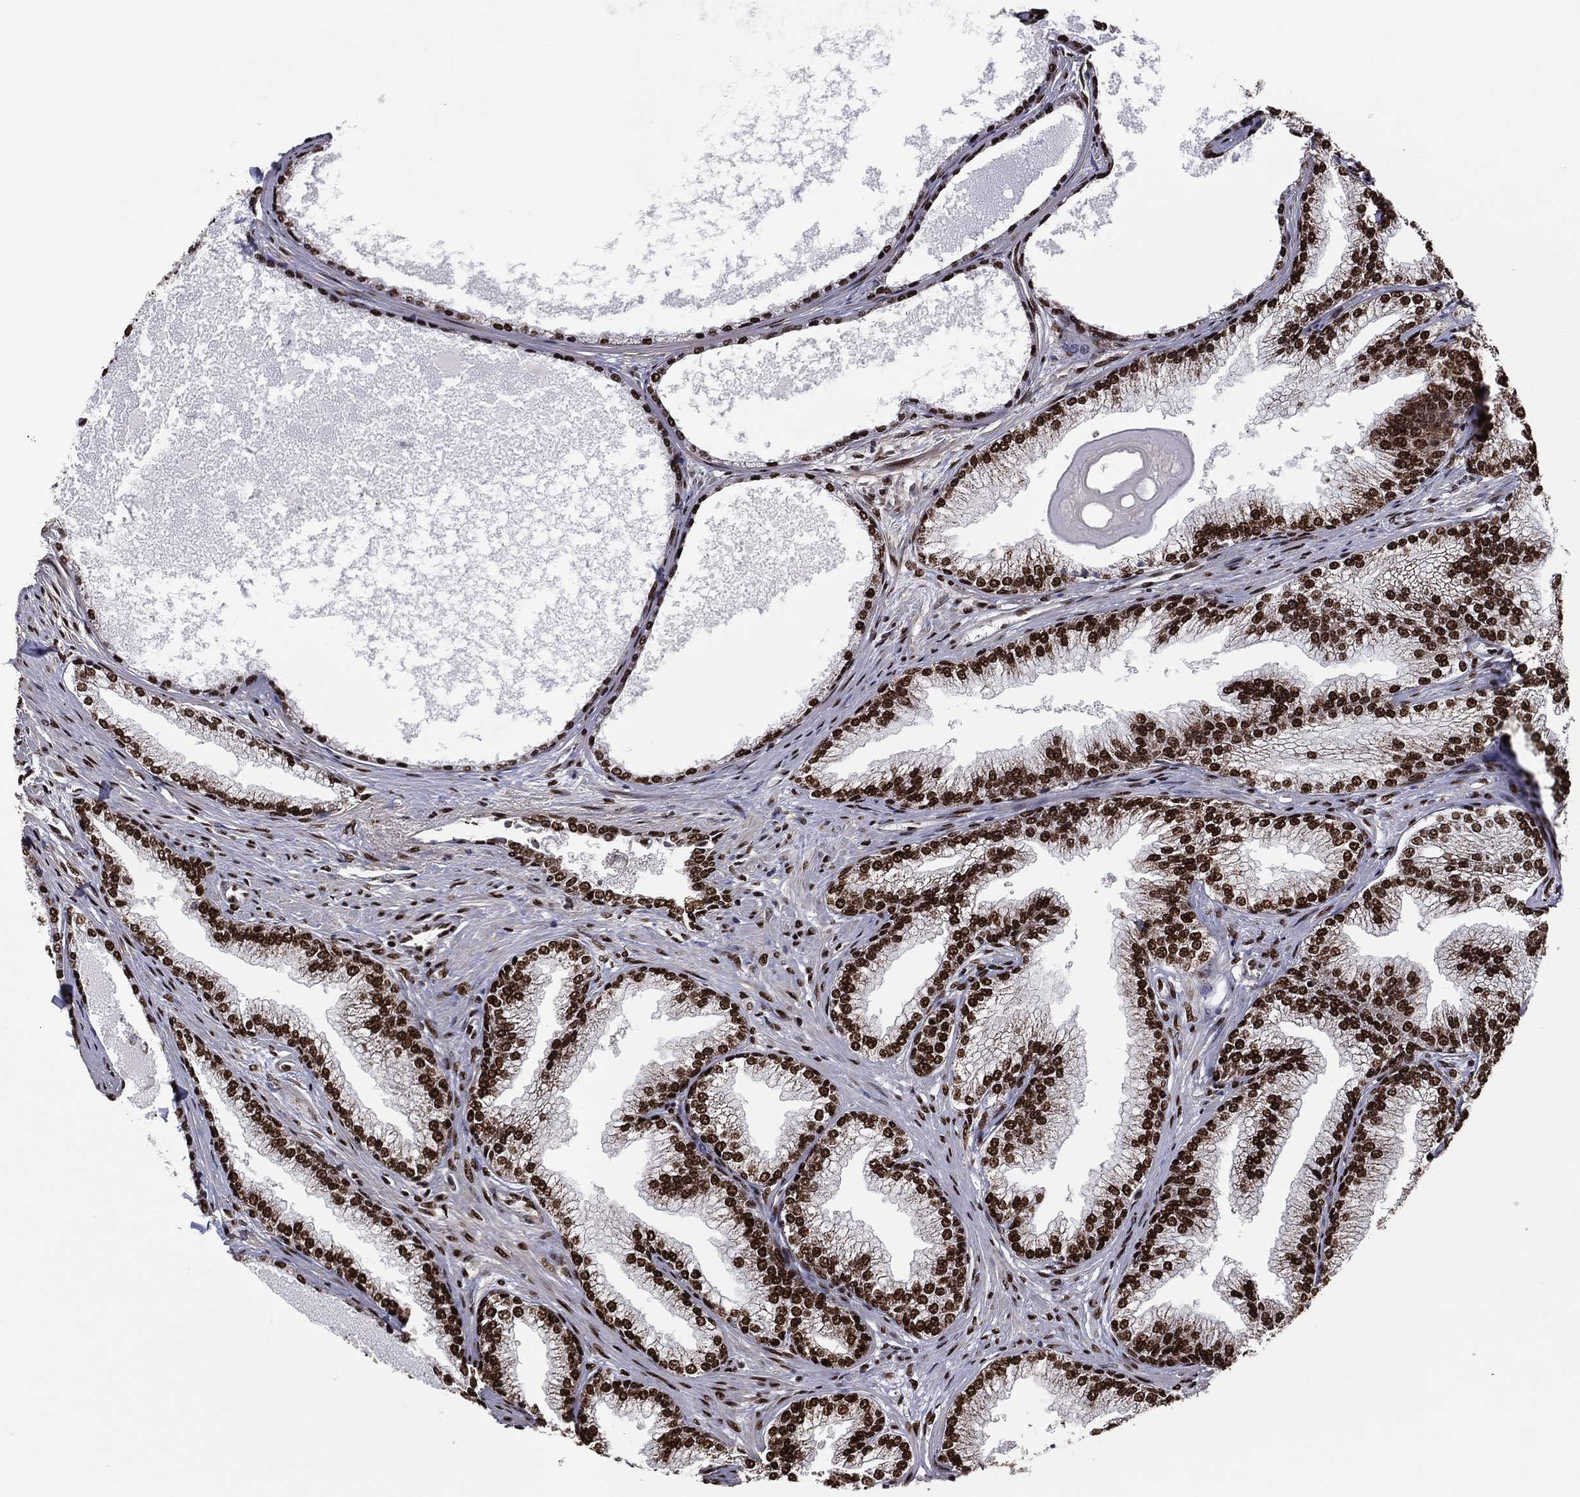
{"staining": {"intensity": "strong", "quantity": ">75%", "location": "nuclear"}, "tissue": "prostate", "cell_type": "Glandular cells", "image_type": "normal", "snomed": [{"axis": "morphology", "description": "Normal tissue, NOS"}, {"axis": "topography", "description": "Prostate"}], "caption": "Protein expression analysis of unremarkable human prostate reveals strong nuclear expression in about >75% of glandular cells. The staining was performed using DAB, with brown indicating positive protein expression. Nuclei are stained blue with hematoxylin.", "gene": "TP53BP1", "patient": {"sex": "male", "age": 72}}